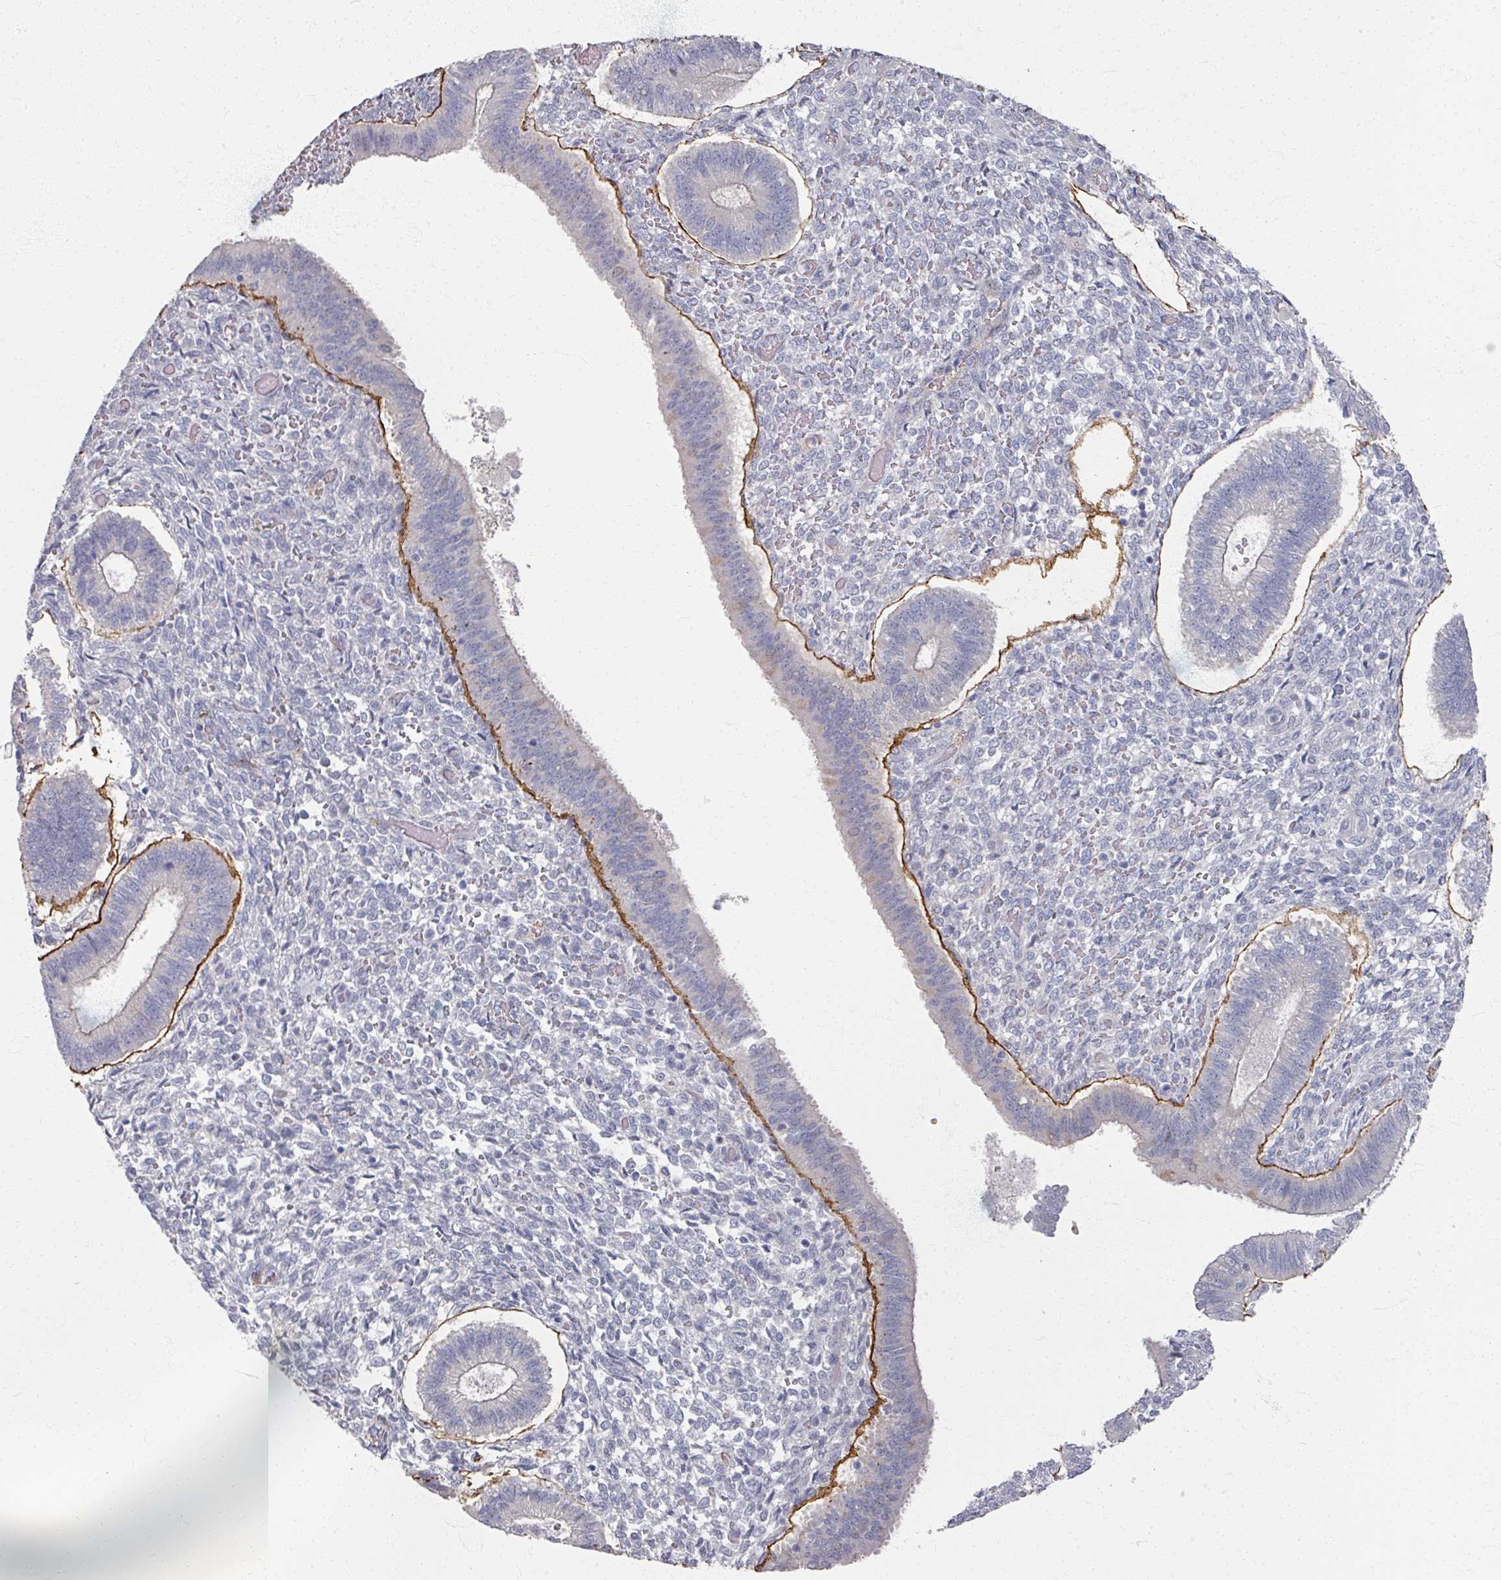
{"staining": {"intensity": "negative", "quantity": "none", "location": "none"}, "tissue": "endometrium", "cell_type": "Cells in endometrial stroma", "image_type": "normal", "snomed": [{"axis": "morphology", "description": "Normal tissue, NOS"}, {"axis": "topography", "description": "Endometrium"}], "caption": "Human endometrium stained for a protein using immunohistochemistry (IHC) reveals no staining in cells in endometrial stroma.", "gene": "TTYH3", "patient": {"sex": "female", "age": 25}}